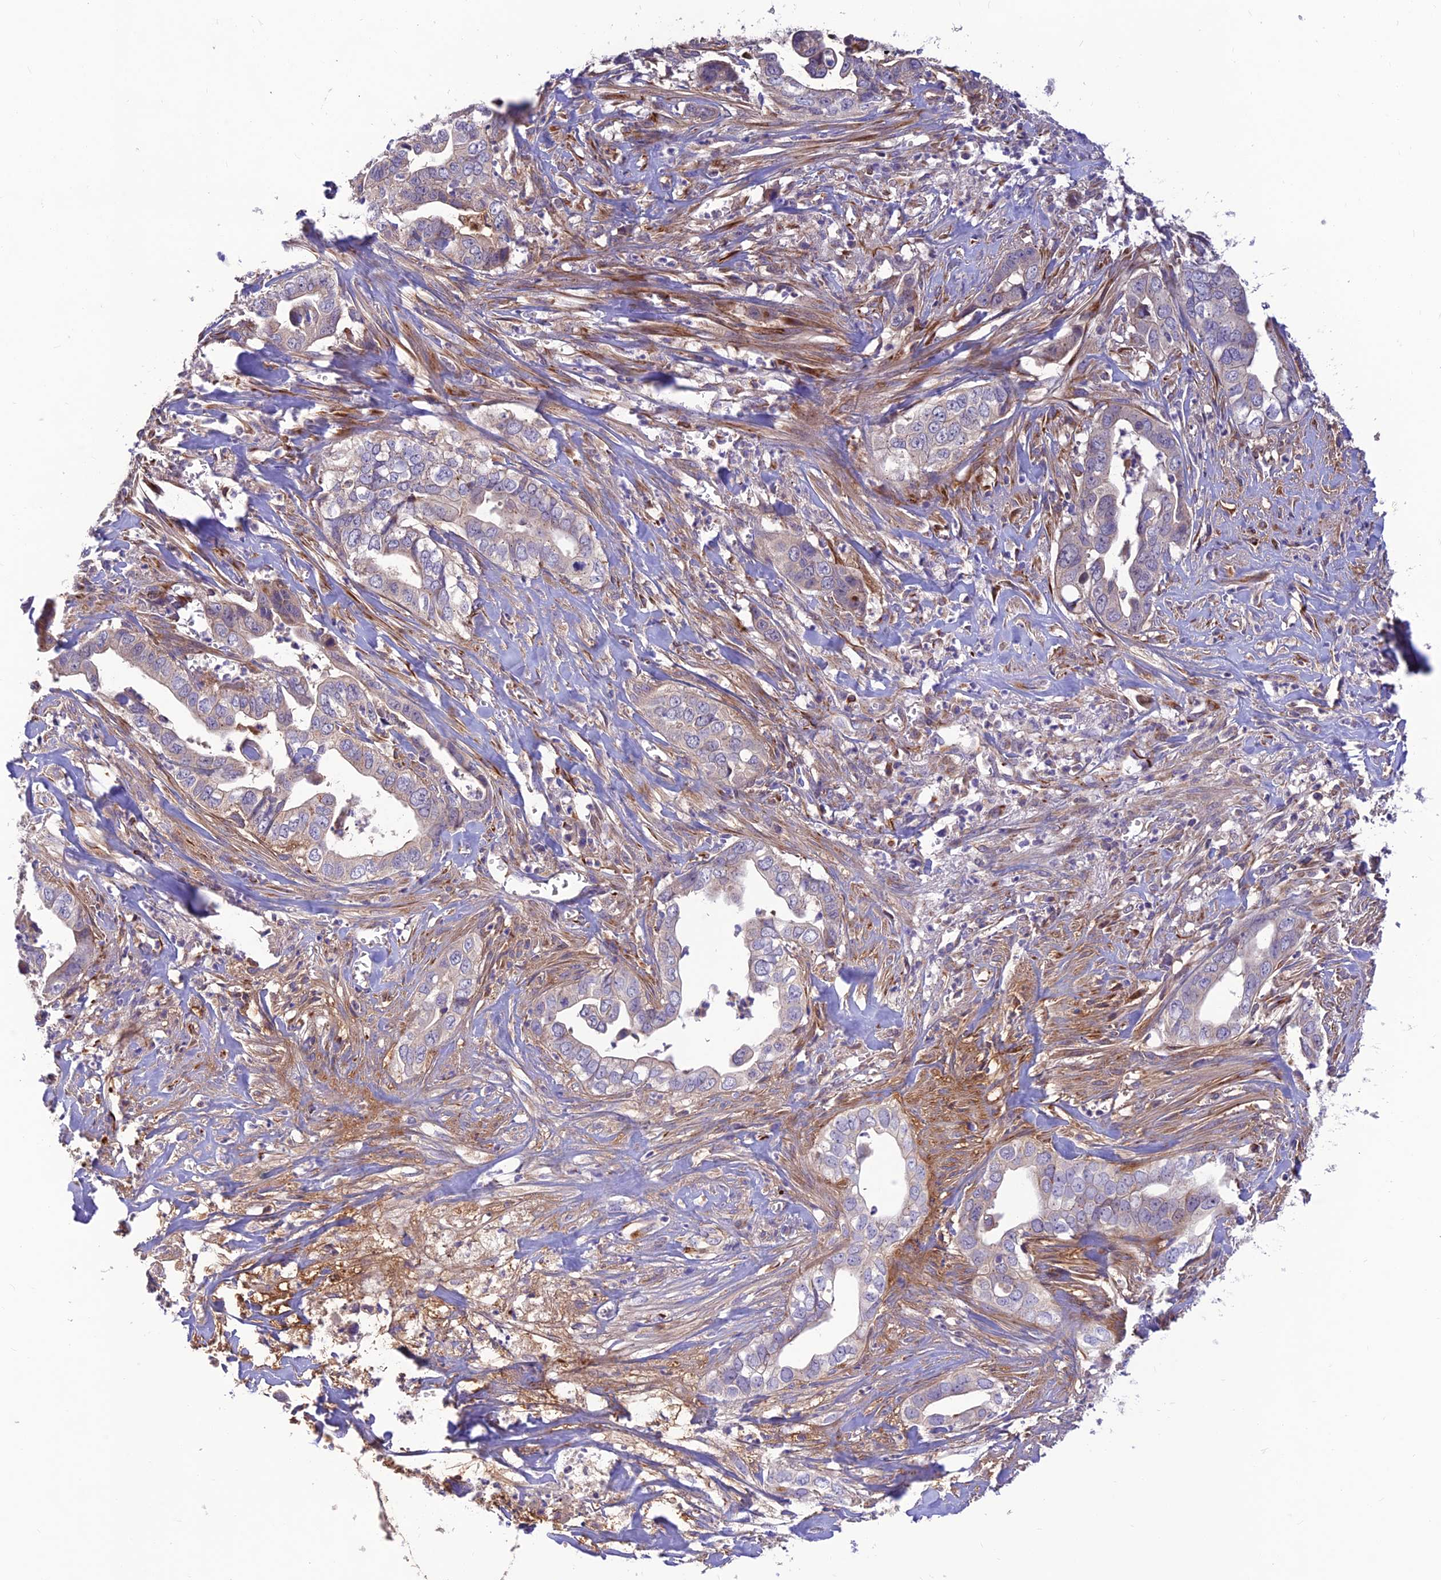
{"staining": {"intensity": "negative", "quantity": "none", "location": "none"}, "tissue": "liver cancer", "cell_type": "Tumor cells", "image_type": "cancer", "snomed": [{"axis": "morphology", "description": "Cholangiocarcinoma"}, {"axis": "topography", "description": "Liver"}], "caption": "A histopathology image of cholangiocarcinoma (liver) stained for a protein demonstrates no brown staining in tumor cells.", "gene": "ST8SIA5", "patient": {"sex": "female", "age": 79}}